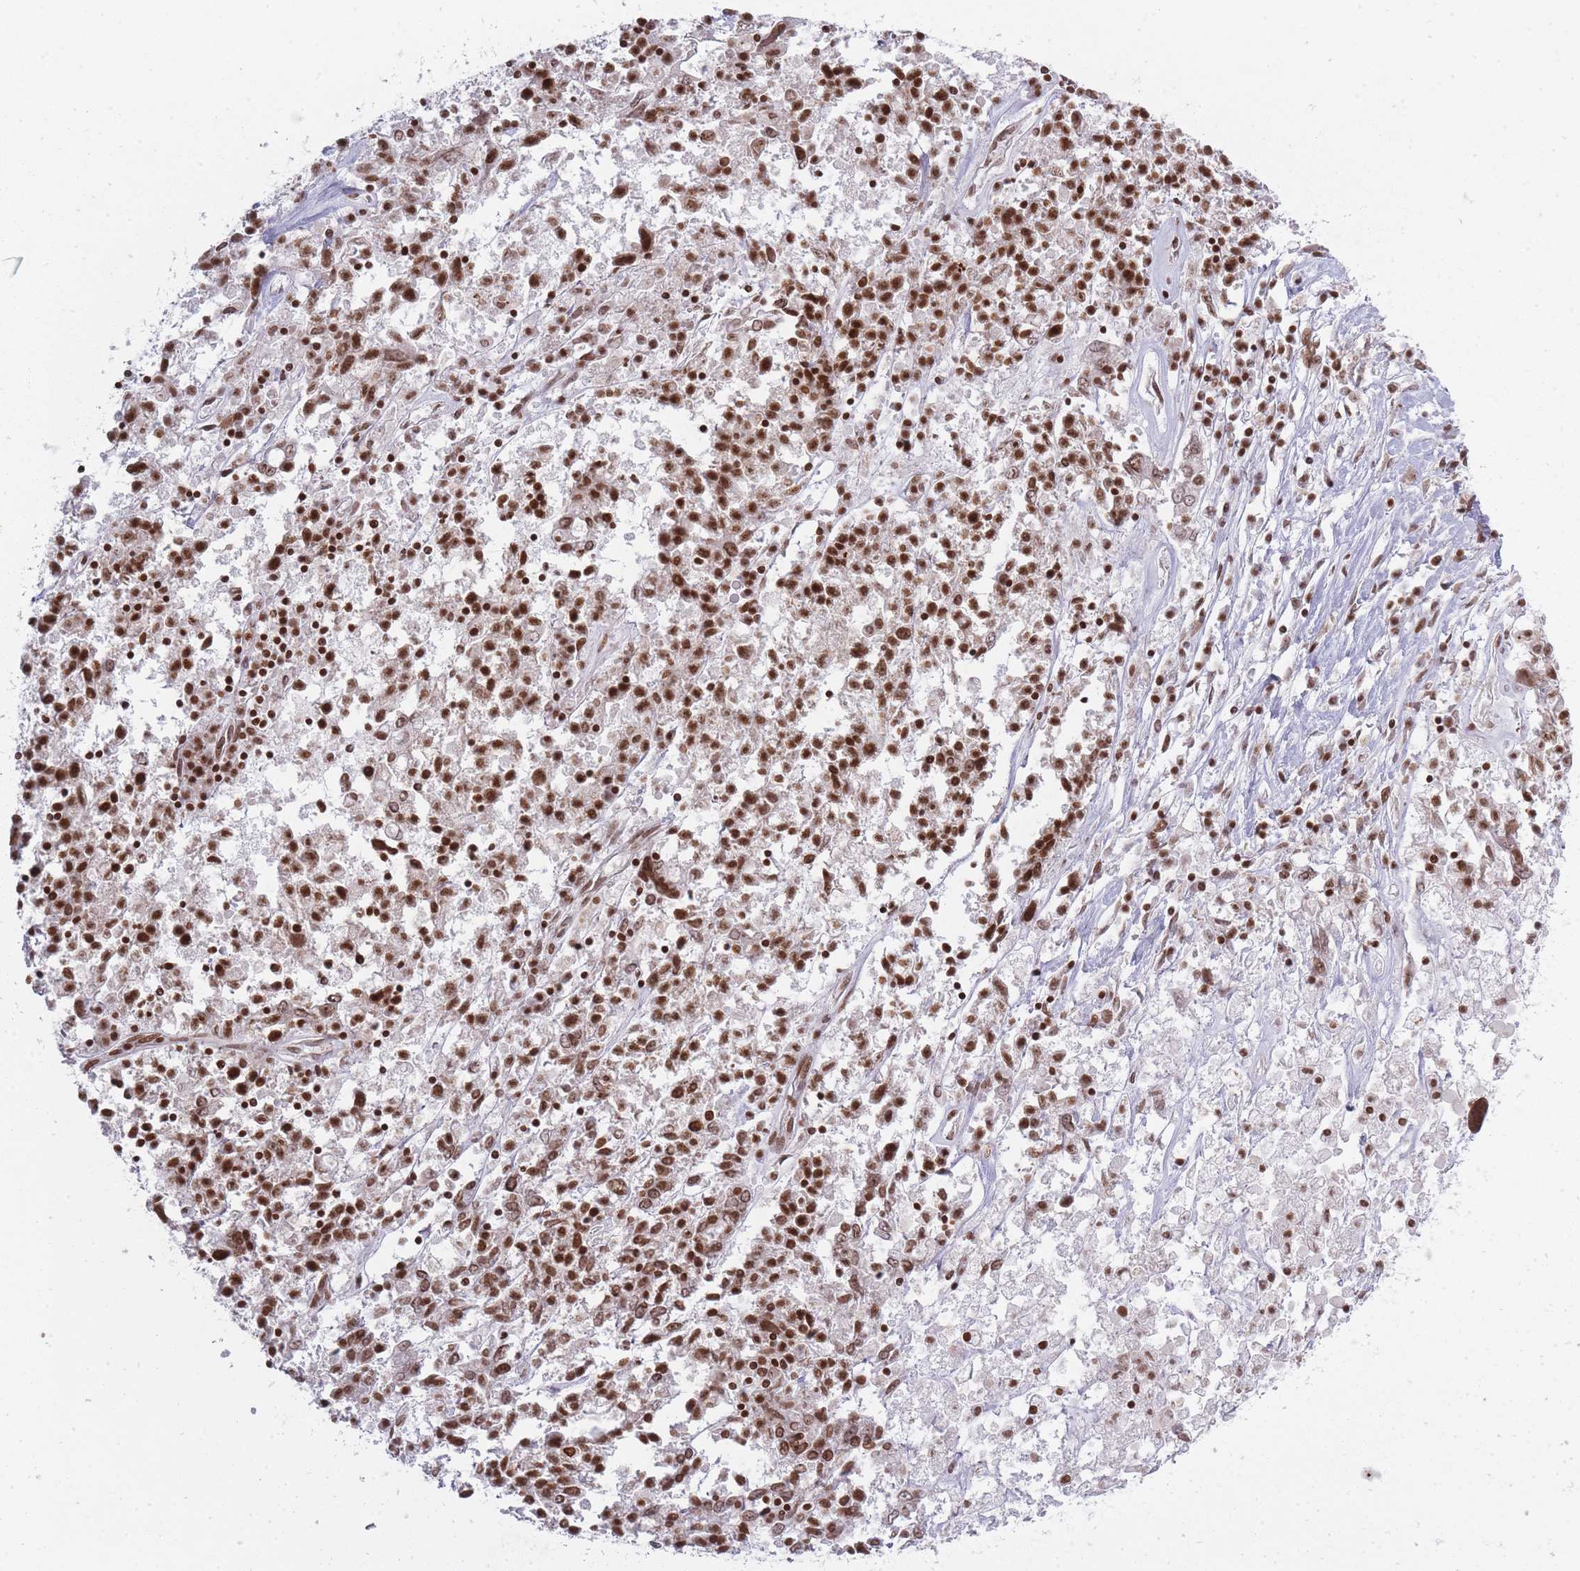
{"staining": {"intensity": "strong", "quantity": ">75%", "location": "nuclear"}, "tissue": "ovarian cancer", "cell_type": "Tumor cells", "image_type": "cancer", "snomed": [{"axis": "morphology", "description": "Carcinoma, endometroid"}, {"axis": "topography", "description": "Ovary"}], "caption": "The histopathology image demonstrates a brown stain indicating the presence of a protein in the nuclear of tumor cells in endometroid carcinoma (ovarian).", "gene": "TMC6", "patient": {"sex": "female", "age": 62}}